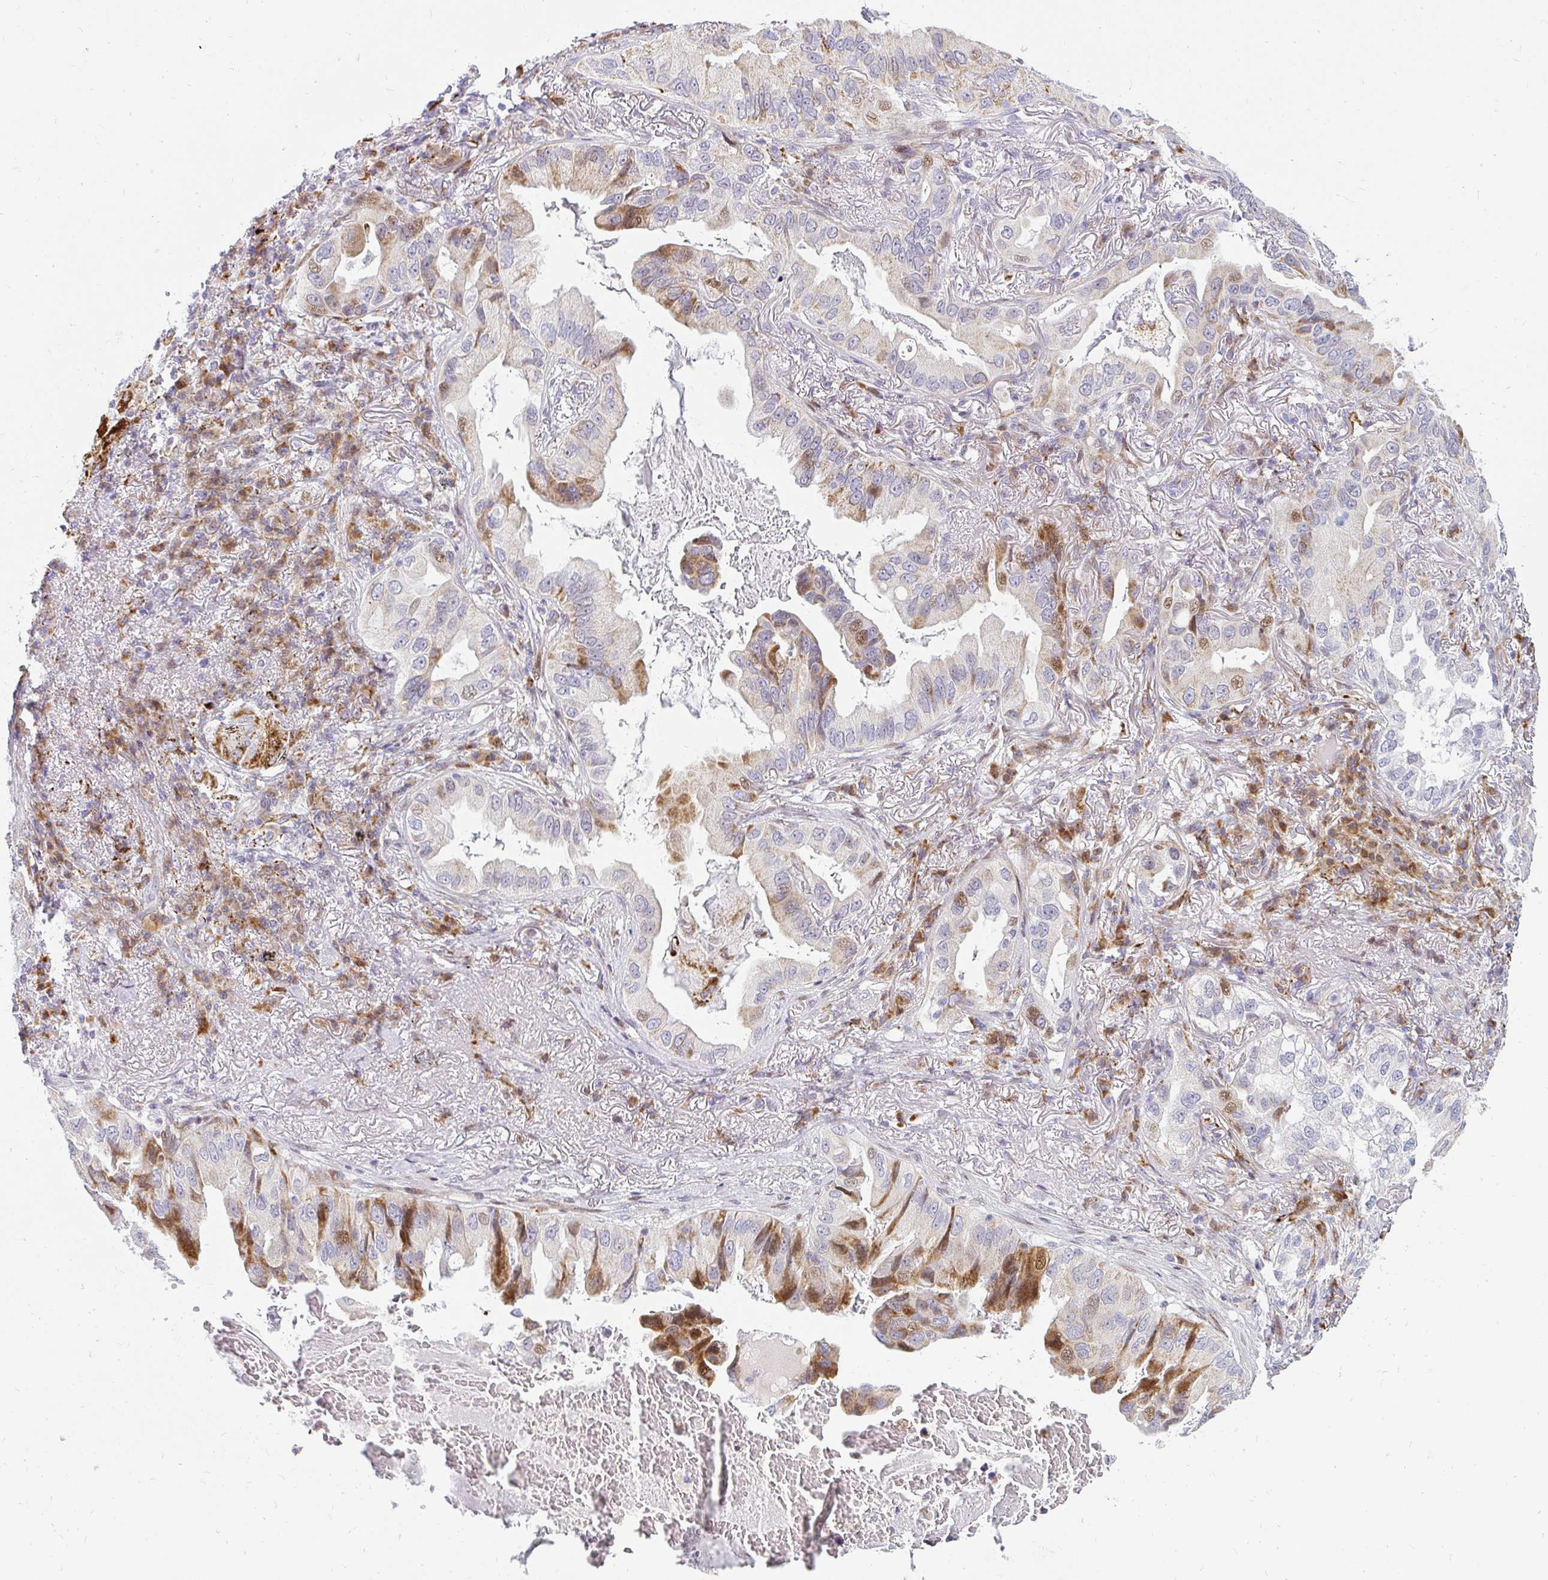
{"staining": {"intensity": "strong", "quantity": "<25%", "location": "cytoplasmic/membranous,nuclear"}, "tissue": "lung cancer", "cell_type": "Tumor cells", "image_type": "cancer", "snomed": [{"axis": "morphology", "description": "Adenocarcinoma, NOS"}, {"axis": "topography", "description": "Lung"}], "caption": "Lung cancer (adenocarcinoma) stained with immunohistochemistry shows strong cytoplasmic/membranous and nuclear expression in approximately <25% of tumor cells. The protein is shown in brown color, while the nuclei are stained blue.", "gene": "PLA2G5", "patient": {"sex": "female", "age": 69}}